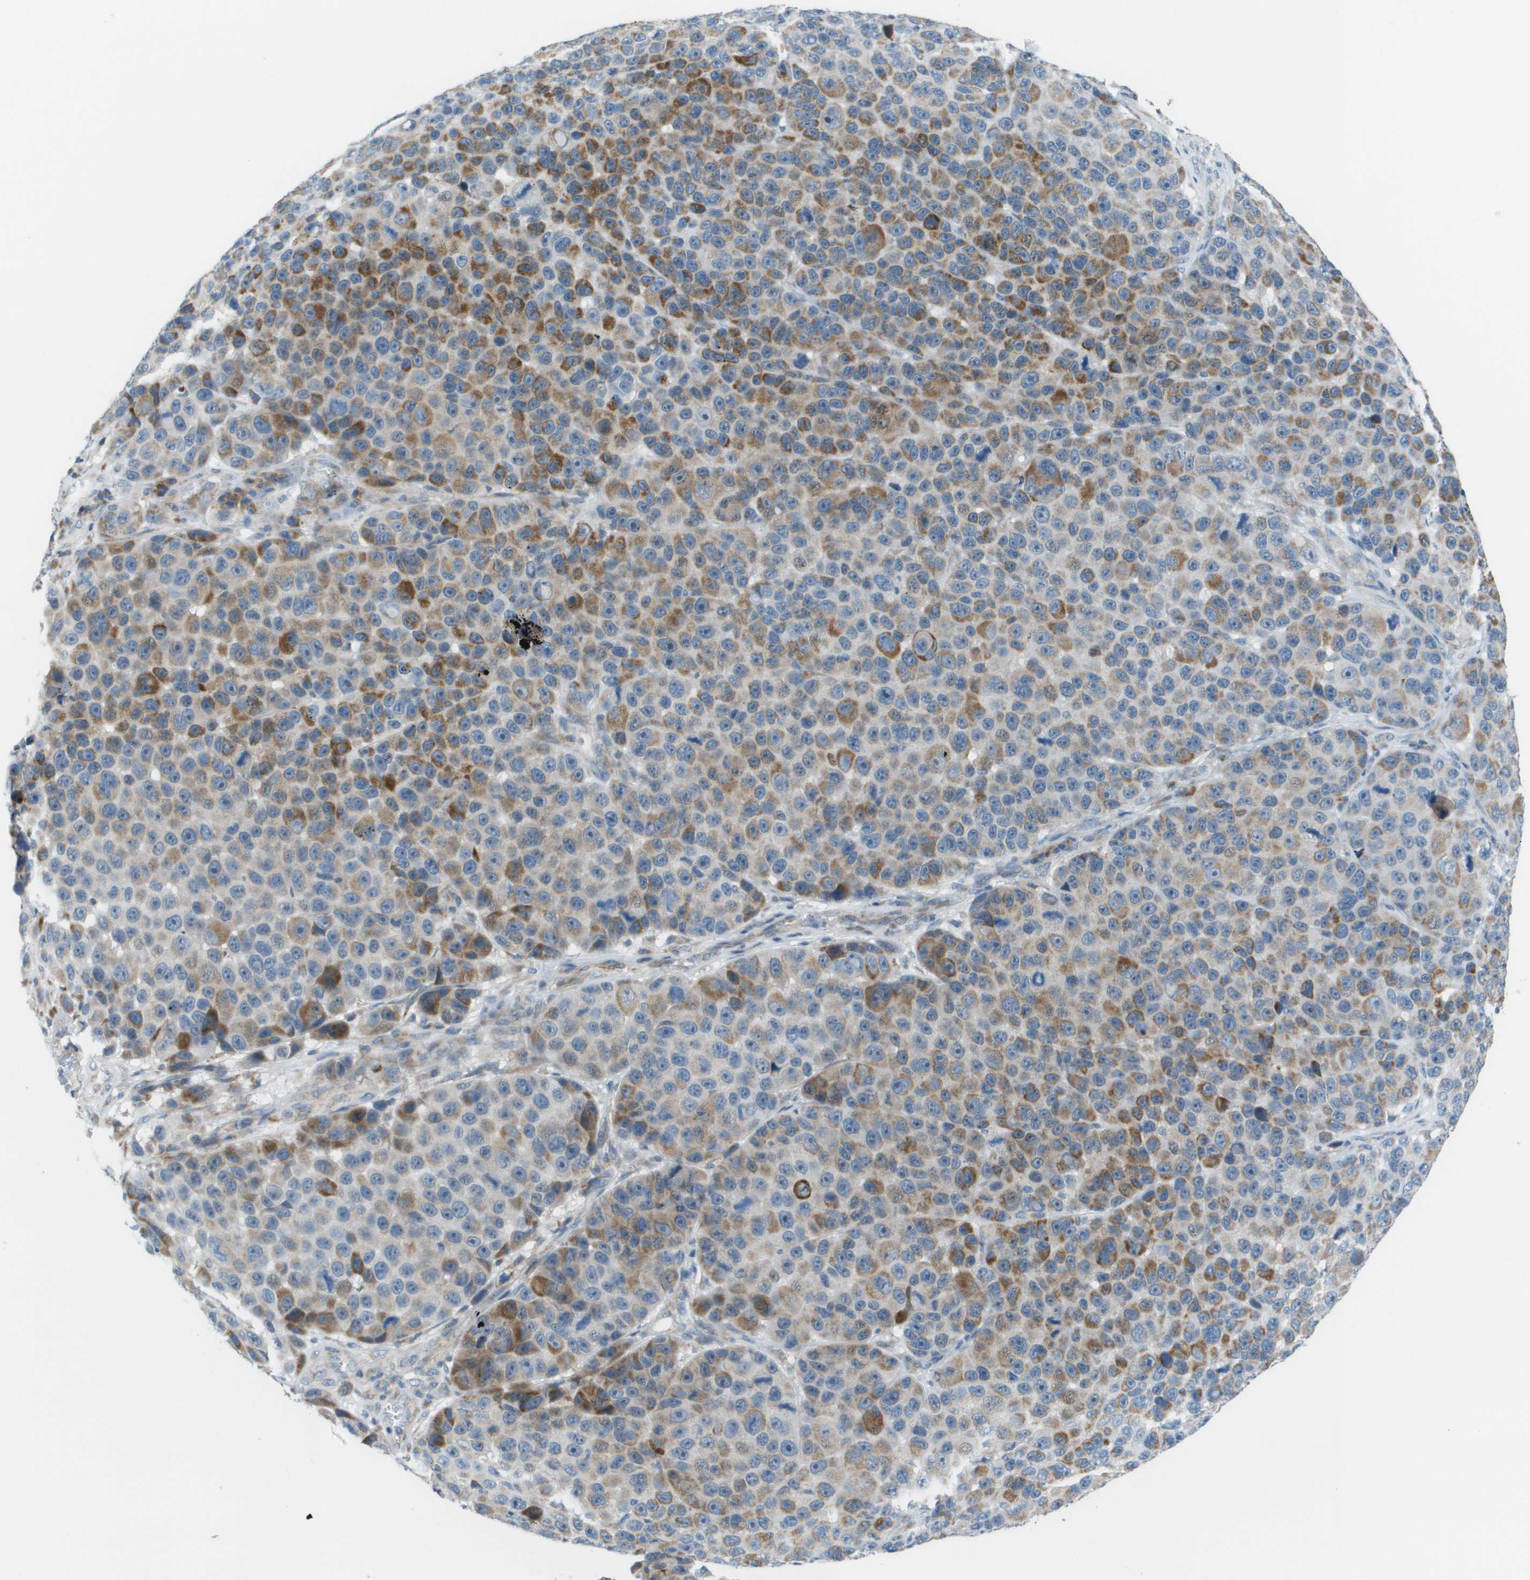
{"staining": {"intensity": "moderate", "quantity": "25%-75%", "location": "cytoplasmic/membranous"}, "tissue": "melanoma", "cell_type": "Tumor cells", "image_type": "cancer", "snomed": [{"axis": "morphology", "description": "Malignant melanoma, NOS"}, {"axis": "topography", "description": "Skin"}], "caption": "Protein expression analysis of malignant melanoma reveals moderate cytoplasmic/membranous expression in approximately 25%-75% of tumor cells.", "gene": "GALNT6", "patient": {"sex": "male", "age": 53}}